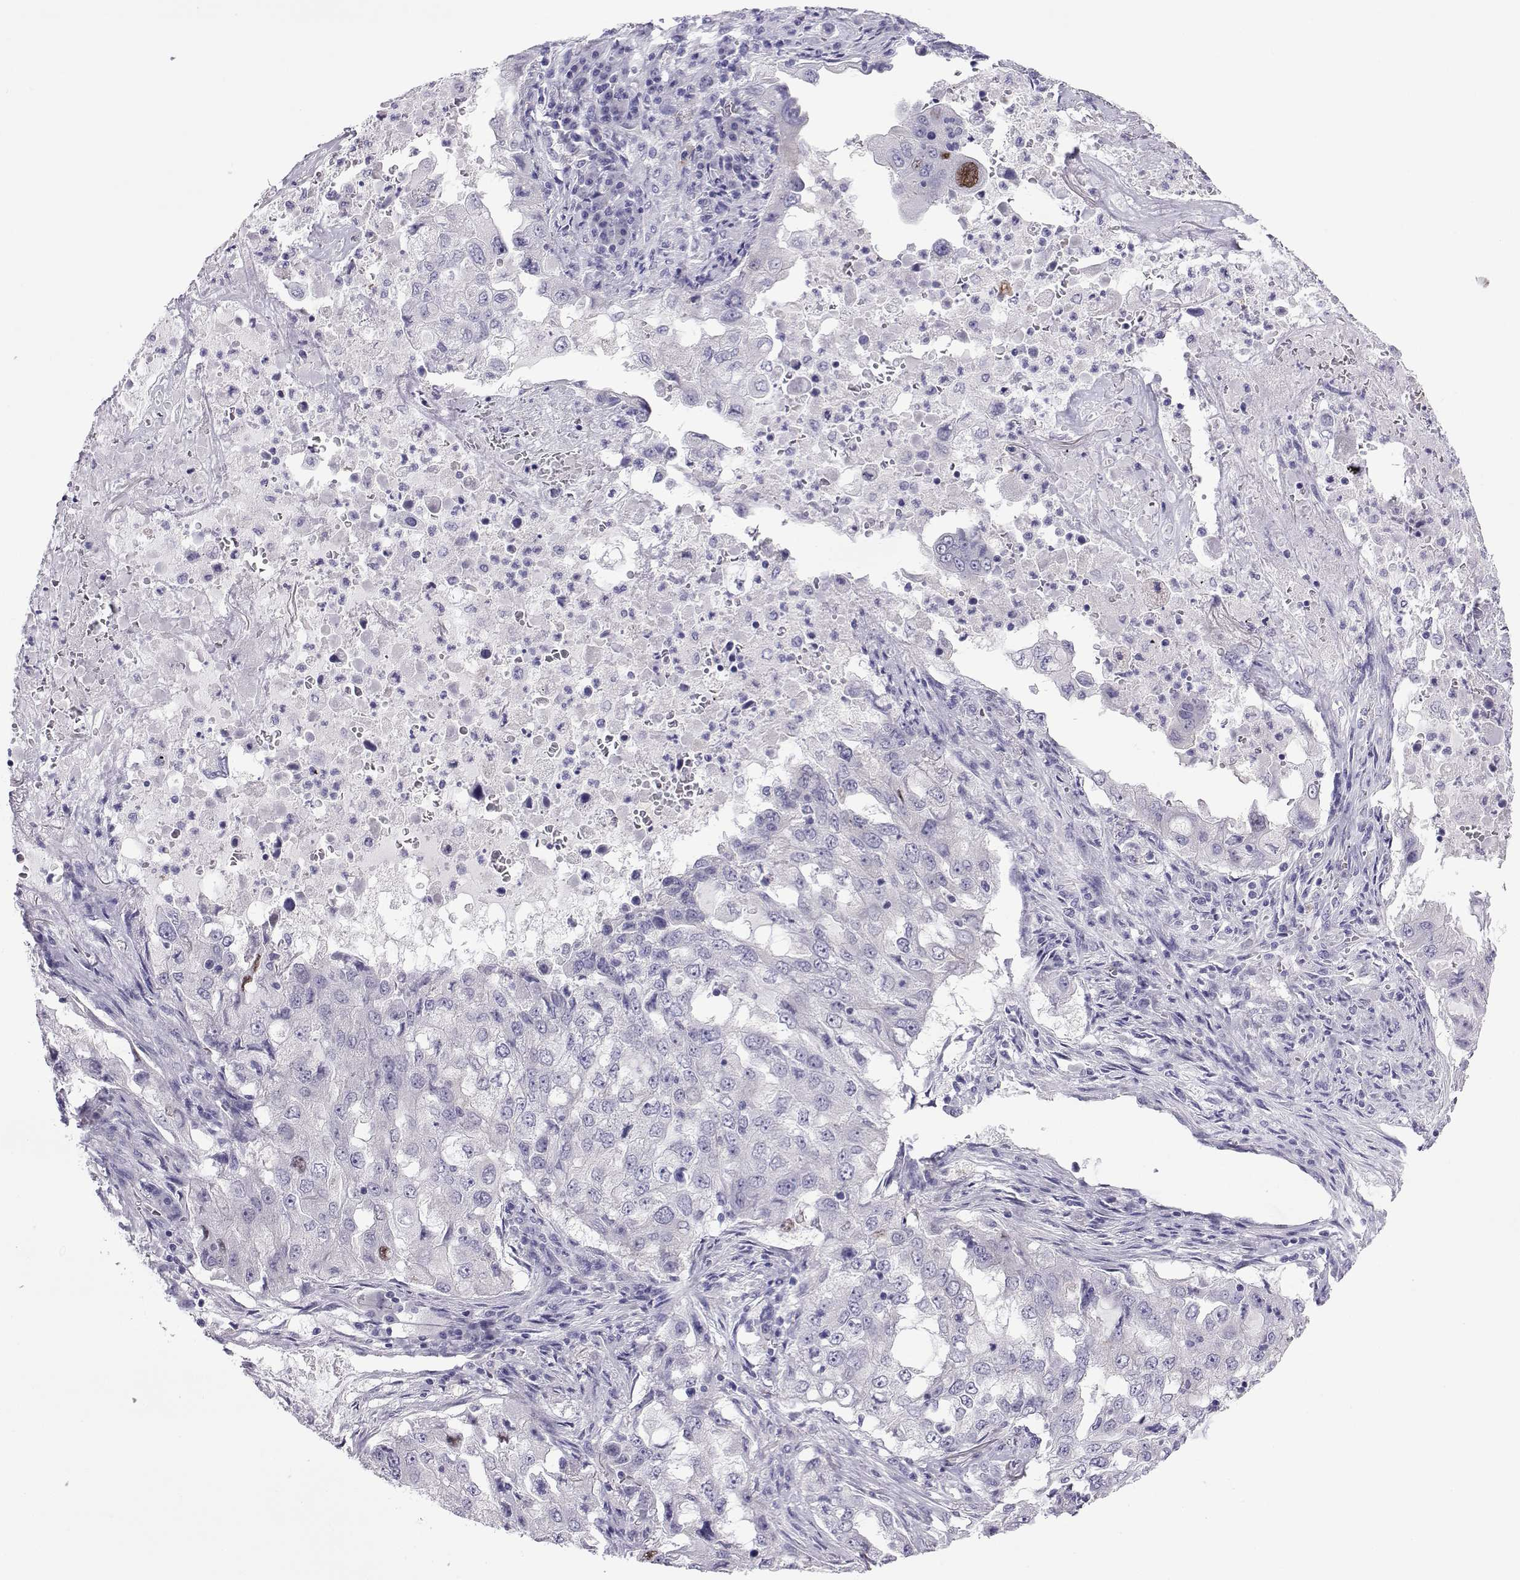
{"staining": {"intensity": "negative", "quantity": "none", "location": "none"}, "tissue": "lung cancer", "cell_type": "Tumor cells", "image_type": "cancer", "snomed": [{"axis": "morphology", "description": "Adenocarcinoma, NOS"}, {"axis": "topography", "description": "Lung"}], "caption": "This is a histopathology image of immunohistochemistry (IHC) staining of lung adenocarcinoma, which shows no staining in tumor cells.", "gene": "COL22A1", "patient": {"sex": "female", "age": 61}}